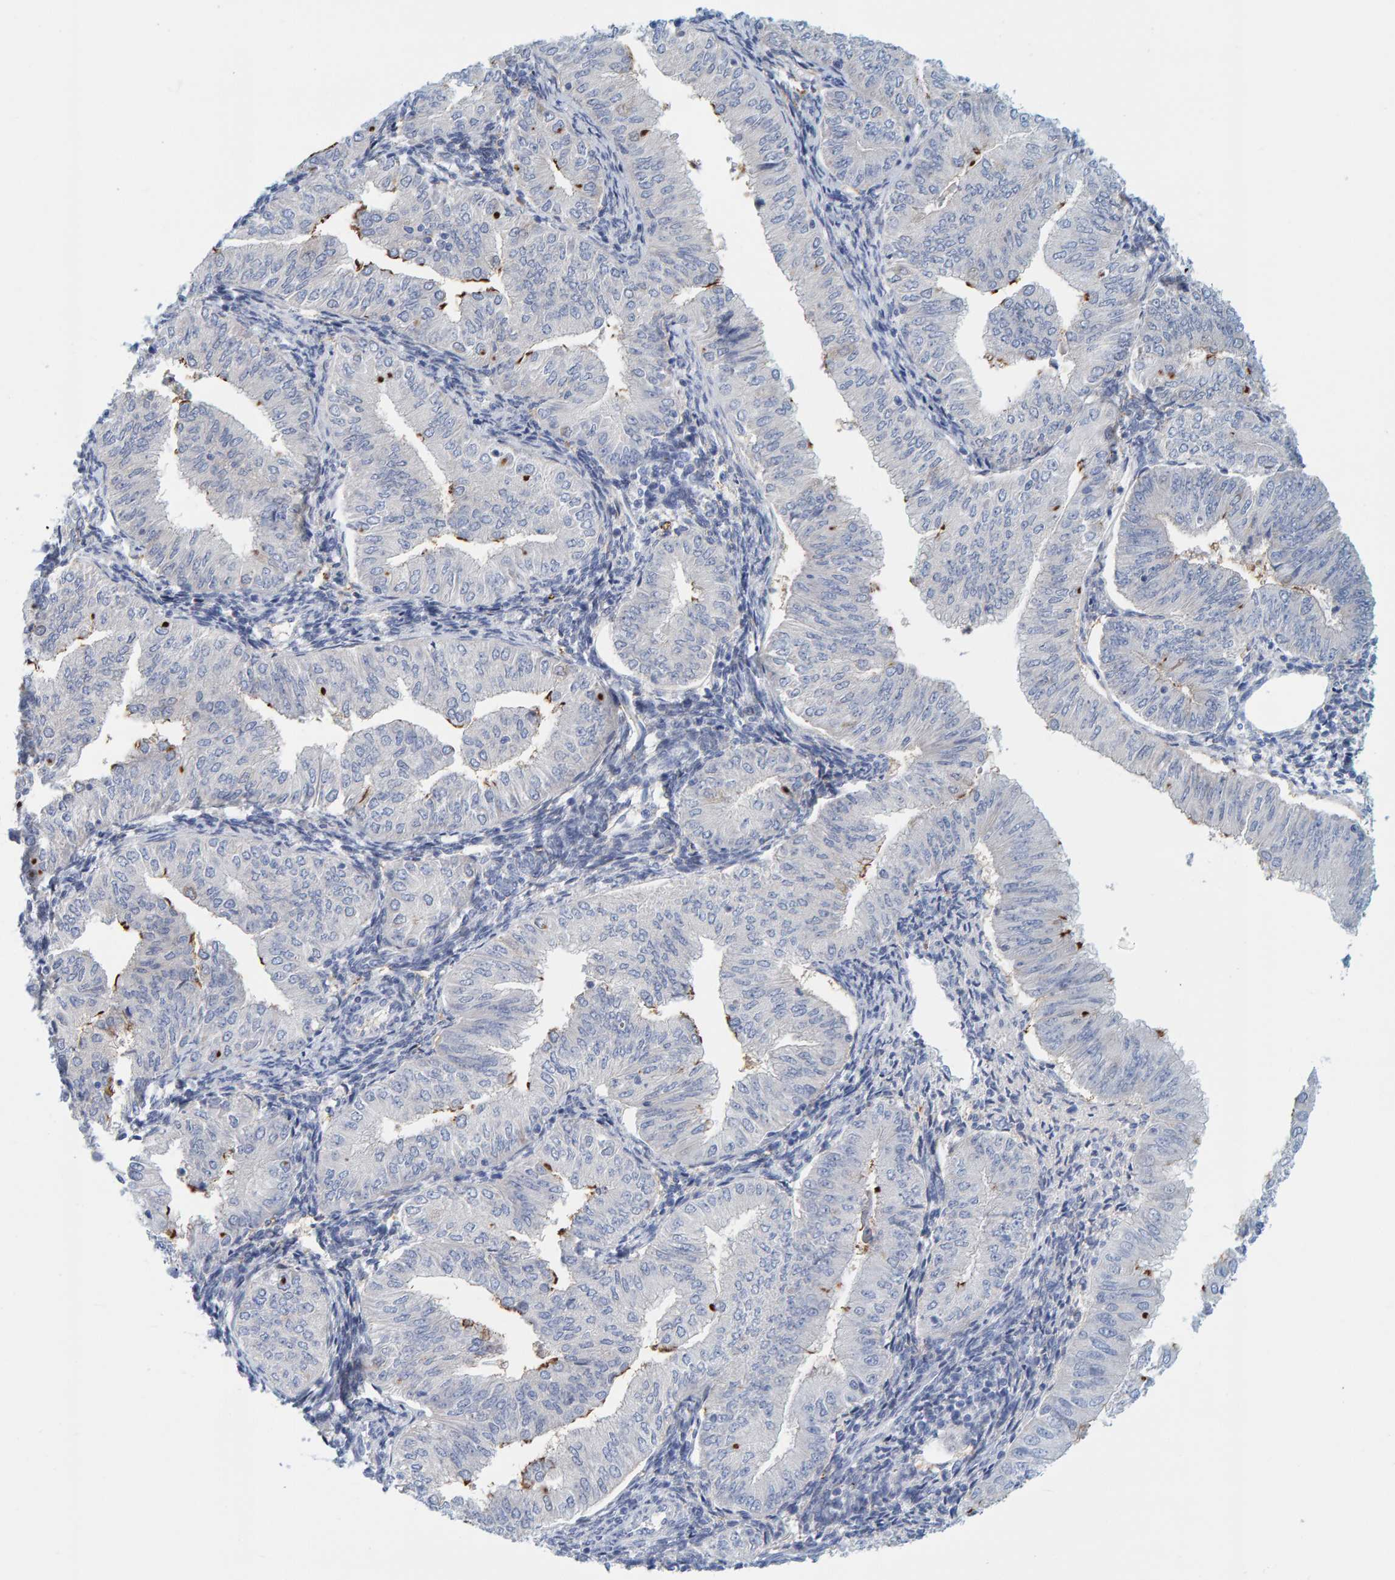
{"staining": {"intensity": "moderate", "quantity": "<25%", "location": "cytoplasmic/membranous"}, "tissue": "endometrial cancer", "cell_type": "Tumor cells", "image_type": "cancer", "snomed": [{"axis": "morphology", "description": "Normal tissue, NOS"}, {"axis": "morphology", "description": "Adenocarcinoma, NOS"}, {"axis": "topography", "description": "Endometrium"}], "caption": "Tumor cells exhibit low levels of moderate cytoplasmic/membranous positivity in approximately <25% of cells in human endometrial cancer (adenocarcinoma). The protein of interest is shown in brown color, while the nuclei are stained blue.", "gene": "KLHL11", "patient": {"sex": "female", "age": 53}}